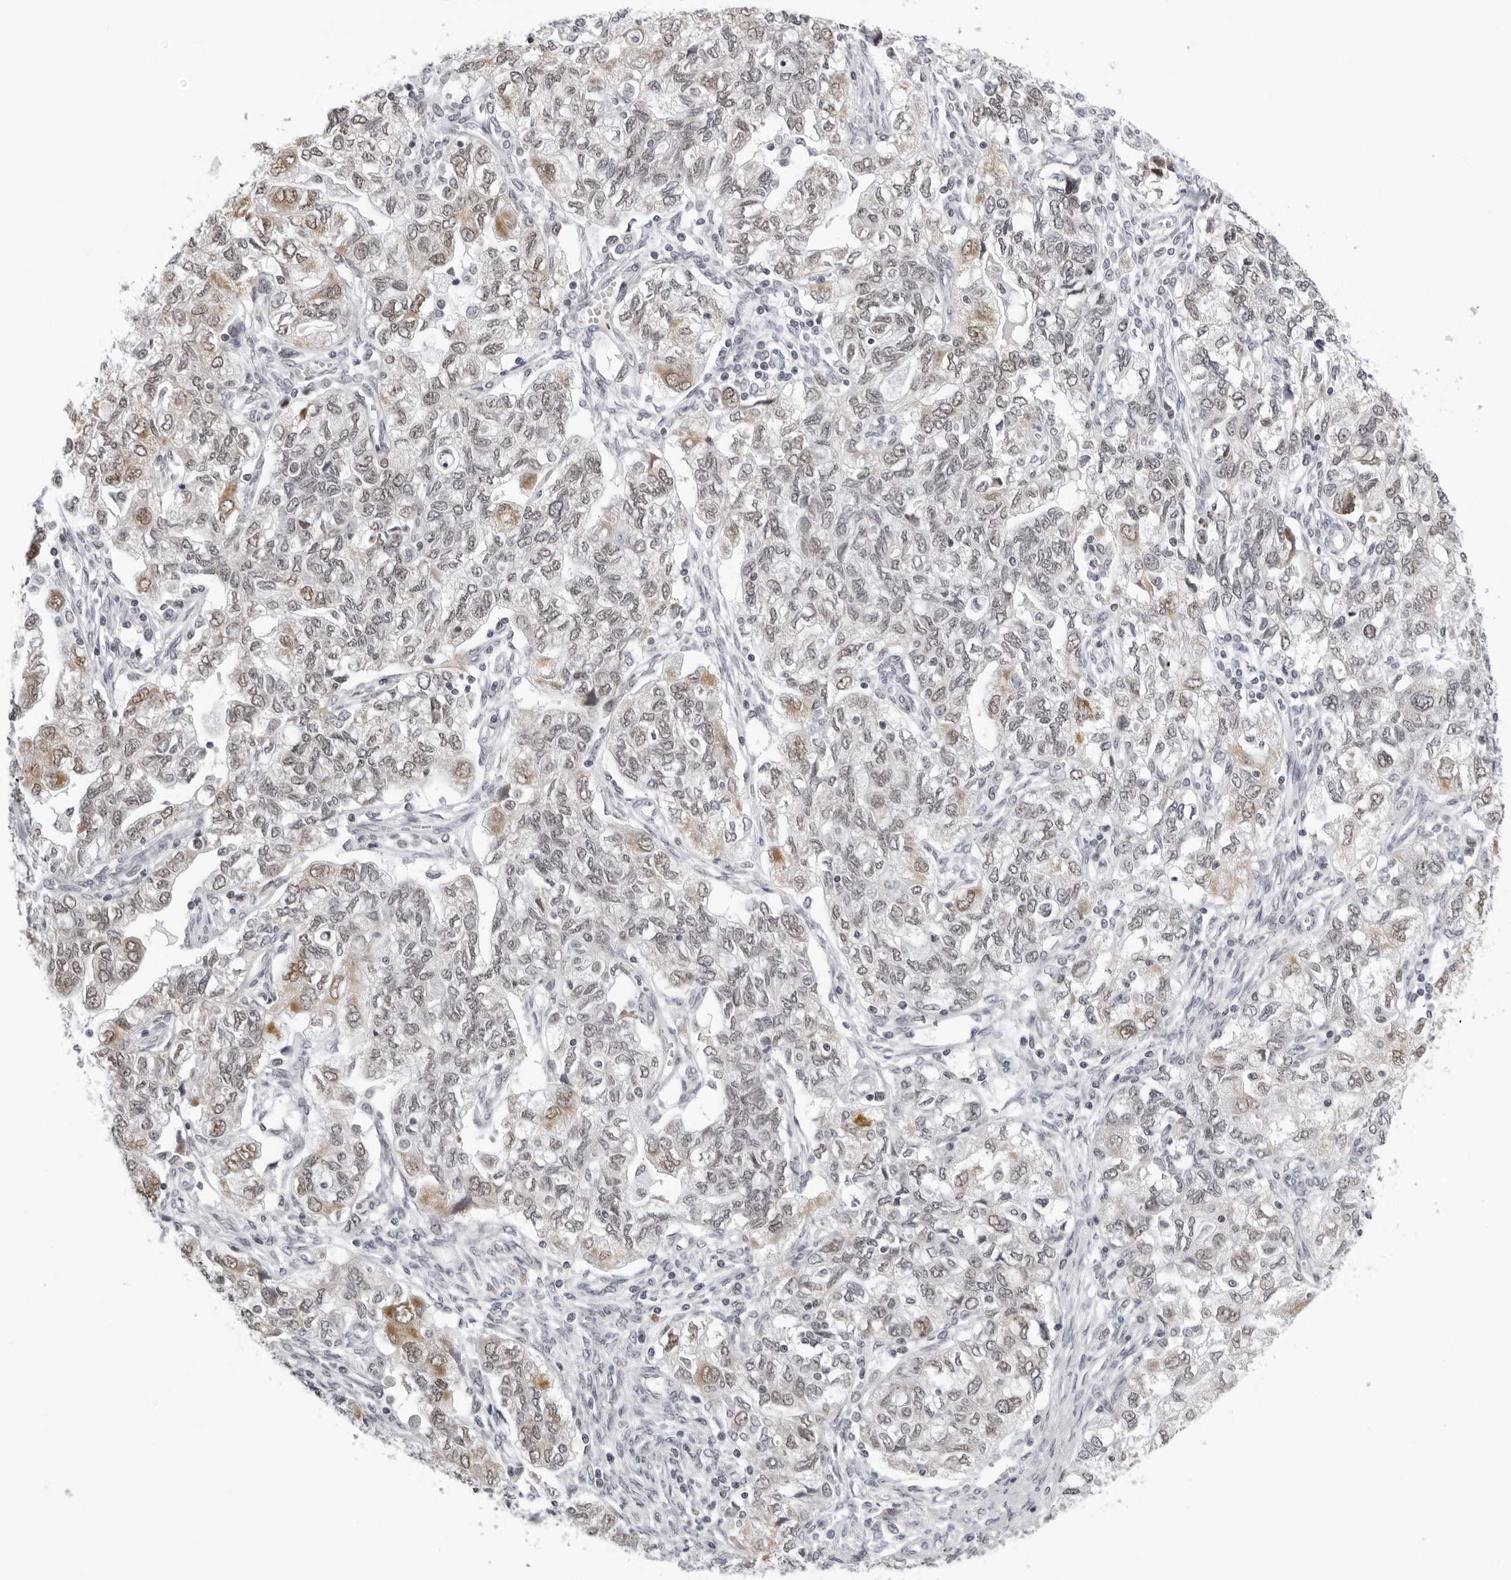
{"staining": {"intensity": "weak", "quantity": ">75%", "location": "cytoplasmic/membranous,nuclear"}, "tissue": "ovarian cancer", "cell_type": "Tumor cells", "image_type": "cancer", "snomed": [{"axis": "morphology", "description": "Carcinoma, NOS"}, {"axis": "morphology", "description": "Cystadenocarcinoma, serous, NOS"}, {"axis": "topography", "description": "Ovary"}], "caption": "Immunohistochemical staining of human ovarian carcinoma exhibits low levels of weak cytoplasmic/membranous and nuclear positivity in approximately >75% of tumor cells. (DAB = brown stain, brightfield microscopy at high magnification).", "gene": "USP1", "patient": {"sex": "female", "age": 69}}